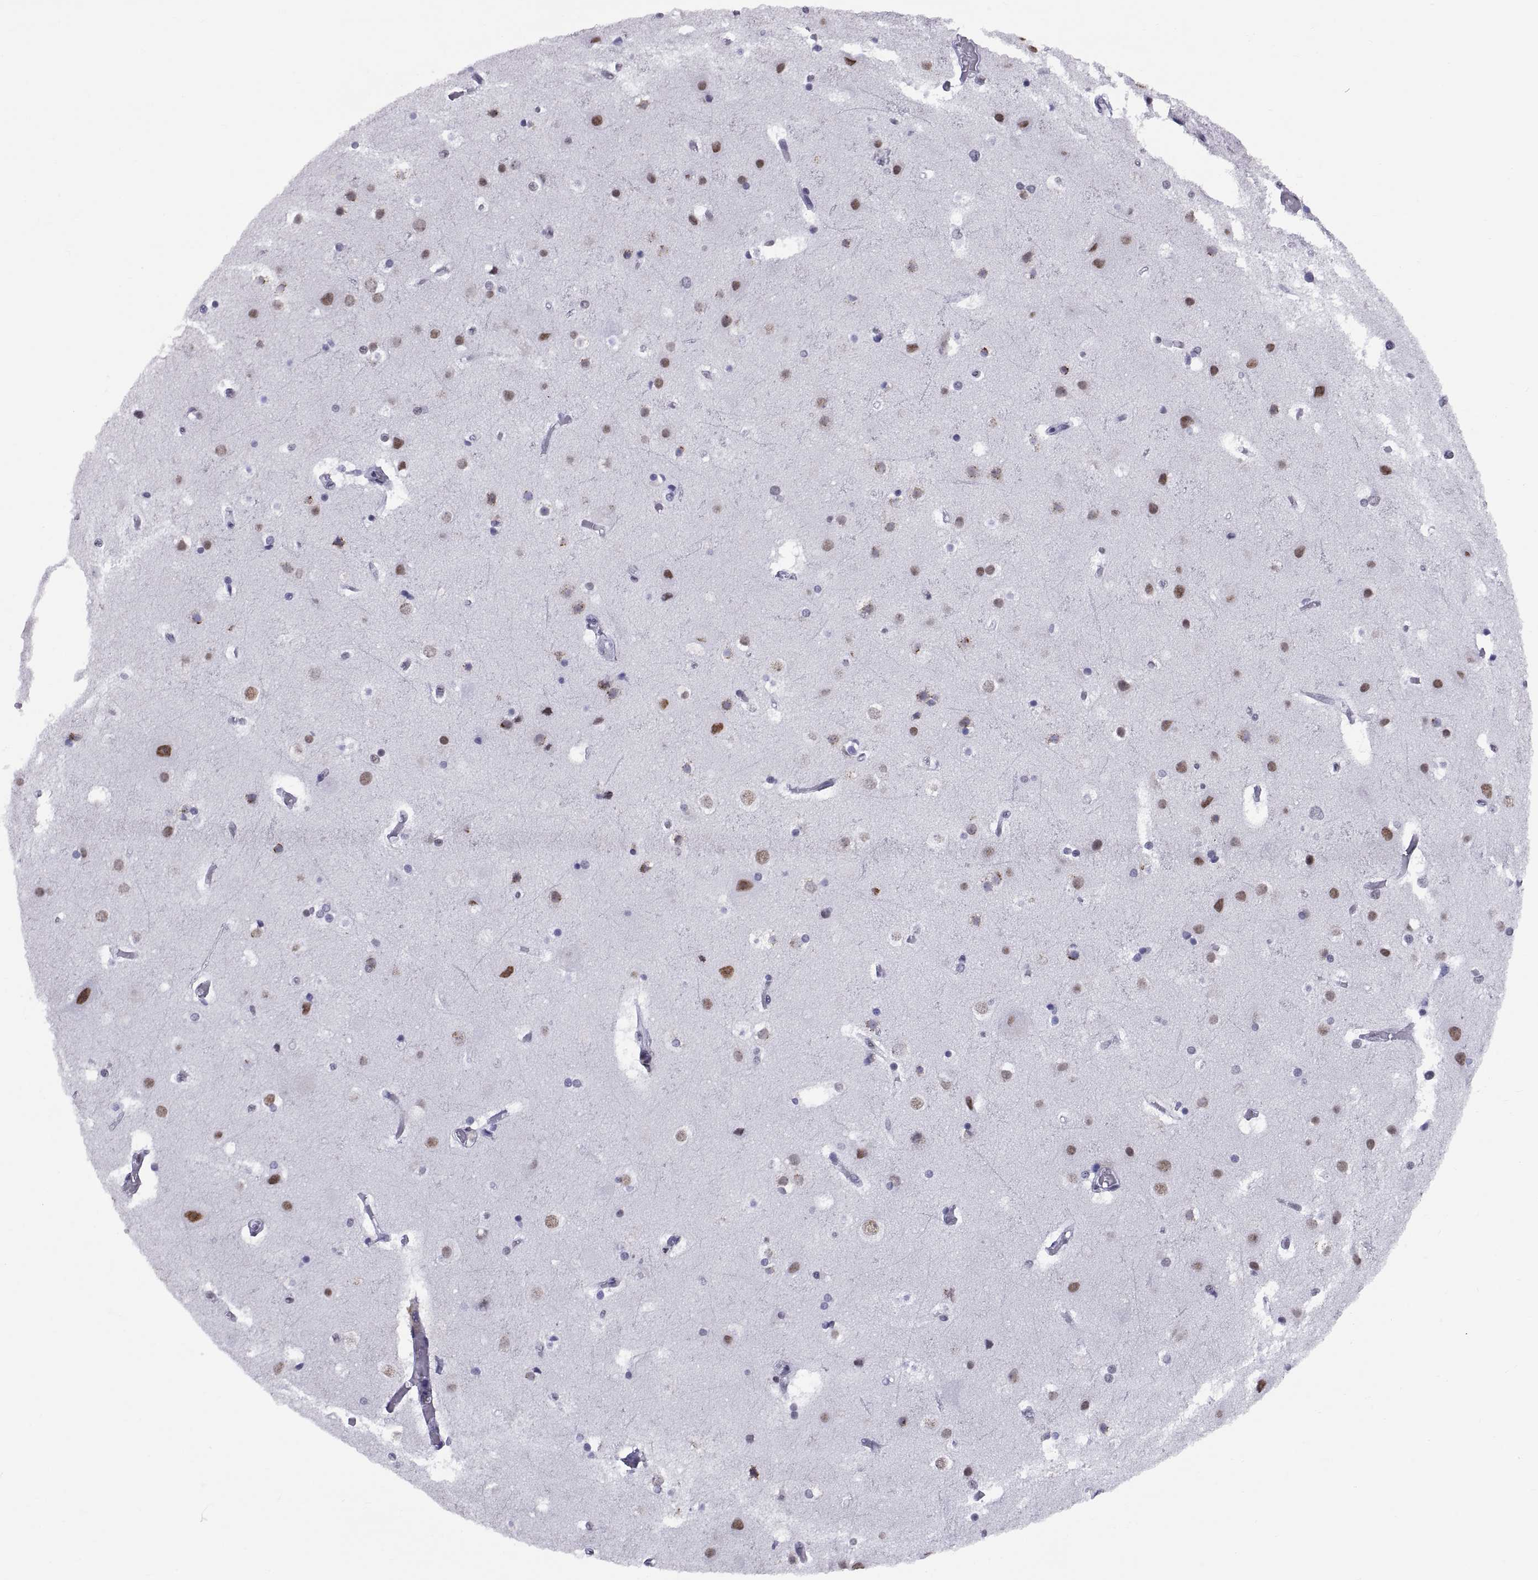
{"staining": {"intensity": "negative", "quantity": "none", "location": "none"}, "tissue": "cerebral cortex", "cell_type": "Endothelial cells", "image_type": "normal", "snomed": [{"axis": "morphology", "description": "Normal tissue, NOS"}, {"axis": "topography", "description": "Cerebral cortex"}], "caption": "Endothelial cells are negative for protein expression in unremarkable human cerebral cortex. (IHC, brightfield microscopy, high magnification).", "gene": "NEUROD6", "patient": {"sex": "female", "age": 52}}